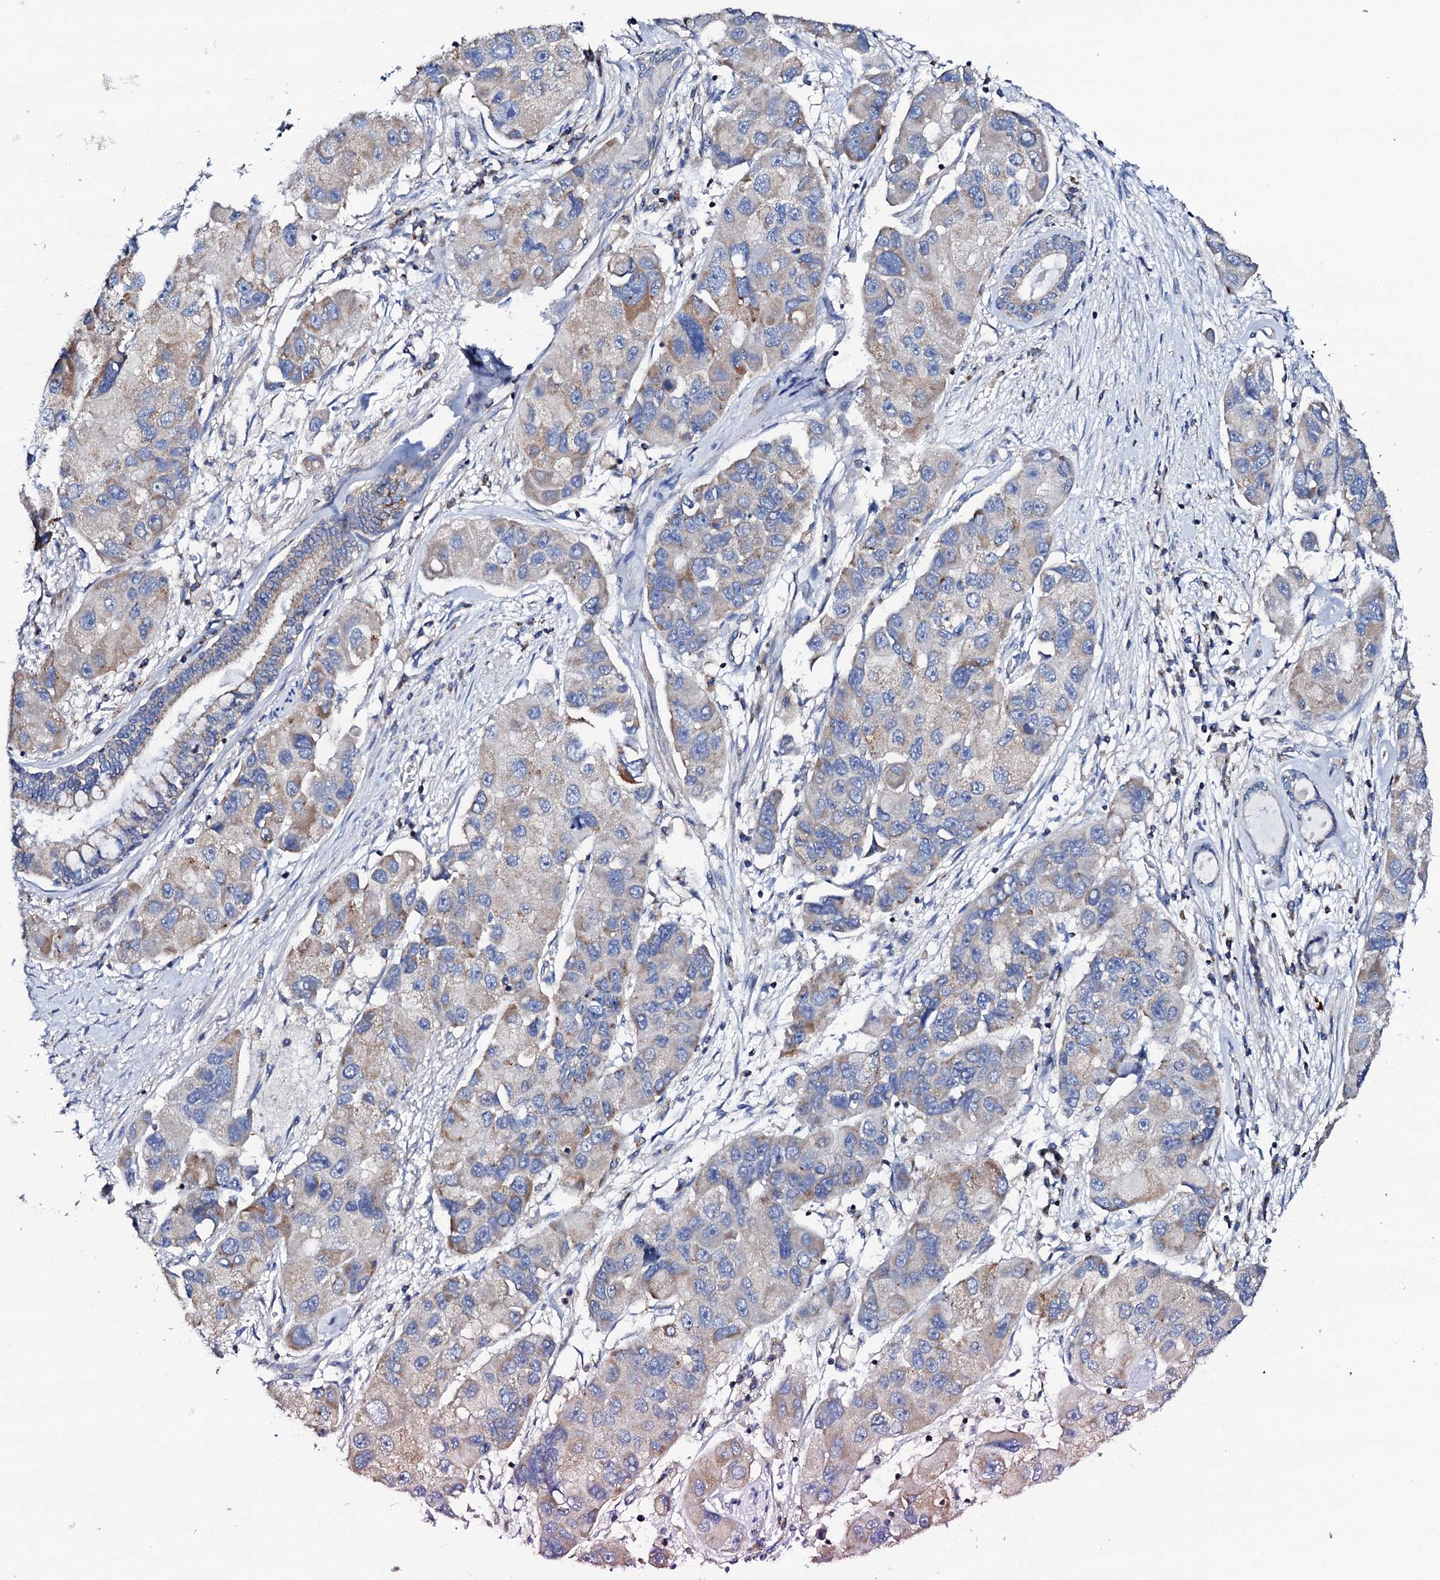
{"staining": {"intensity": "moderate", "quantity": "<25%", "location": "cytoplasmic/membranous"}, "tissue": "lung cancer", "cell_type": "Tumor cells", "image_type": "cancer", "snomed": [{"axis": "morphology", "description": "Adenocarcinoma, NOS"}, {"axis": "topography", "description": "Lung"}], "caption": "The photomicrograph shows immunohistochemical staining of adenocarcinoma (lung). There is moderate cytoplasmic/membranous positivity is identified in about <25% of tumor cells.", "gene": "TCAF2", "patient": {"sex": "female", "age": 54}}